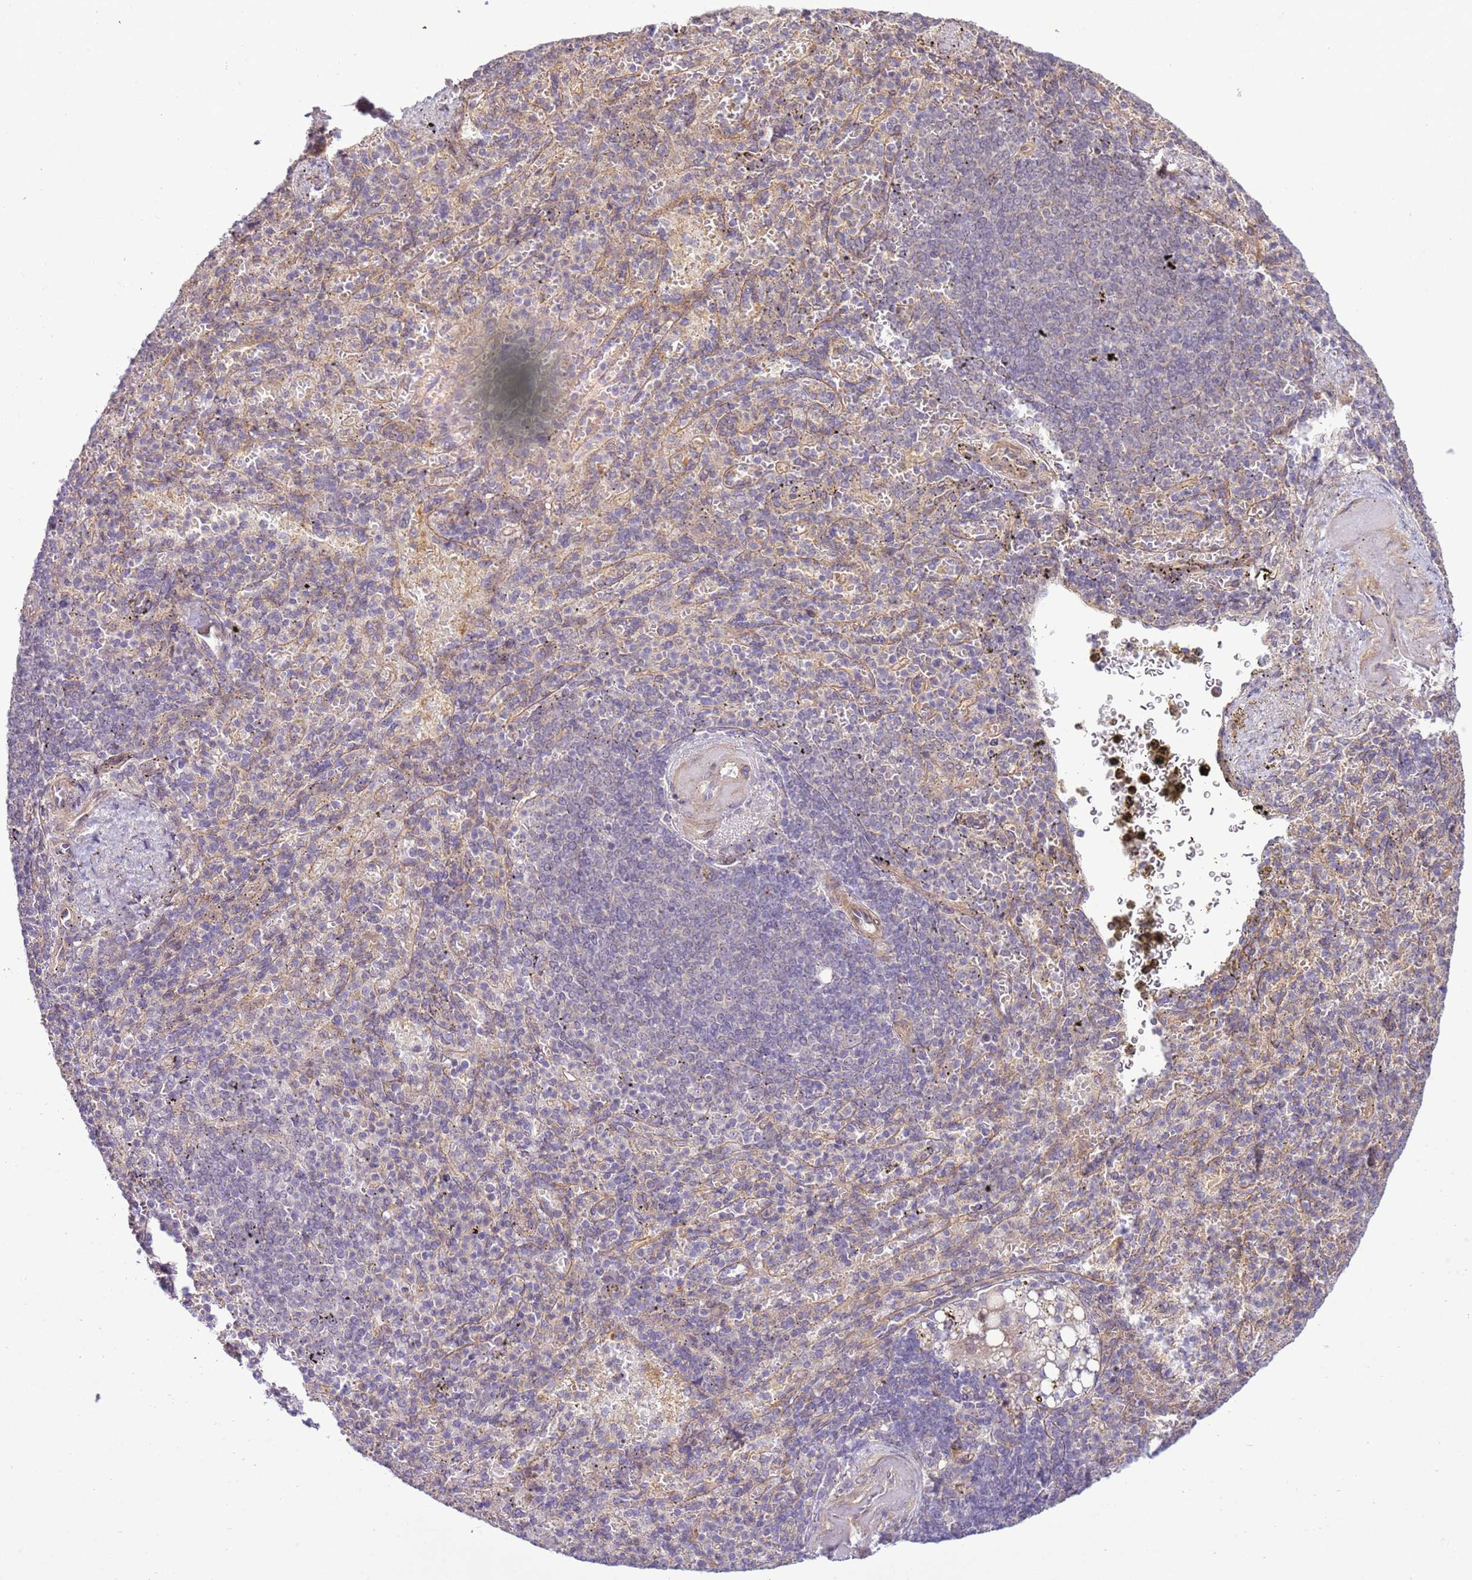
{"staining": {"intensity": "negative", "quantity": "none", "location": "none"}, "tissue": "spleen", "cell_type": "Cells in red pulp", "image_type": "normal", "snomed": [{"axis": "morphology", "description": "Normal tissue, NOS"}, {"axis": "topography", "description": "Spleen"}], "caption": "This is a micrograph of IHC staining of normal spleen, which shows no positivity in cells in red pulp. (DAB (3,3'-diaminobenzidine) immunohistochemistry with hematoxylin counter stain).", "gene": "SCARA3", "patient": {"sex": "female", "age": 74}}